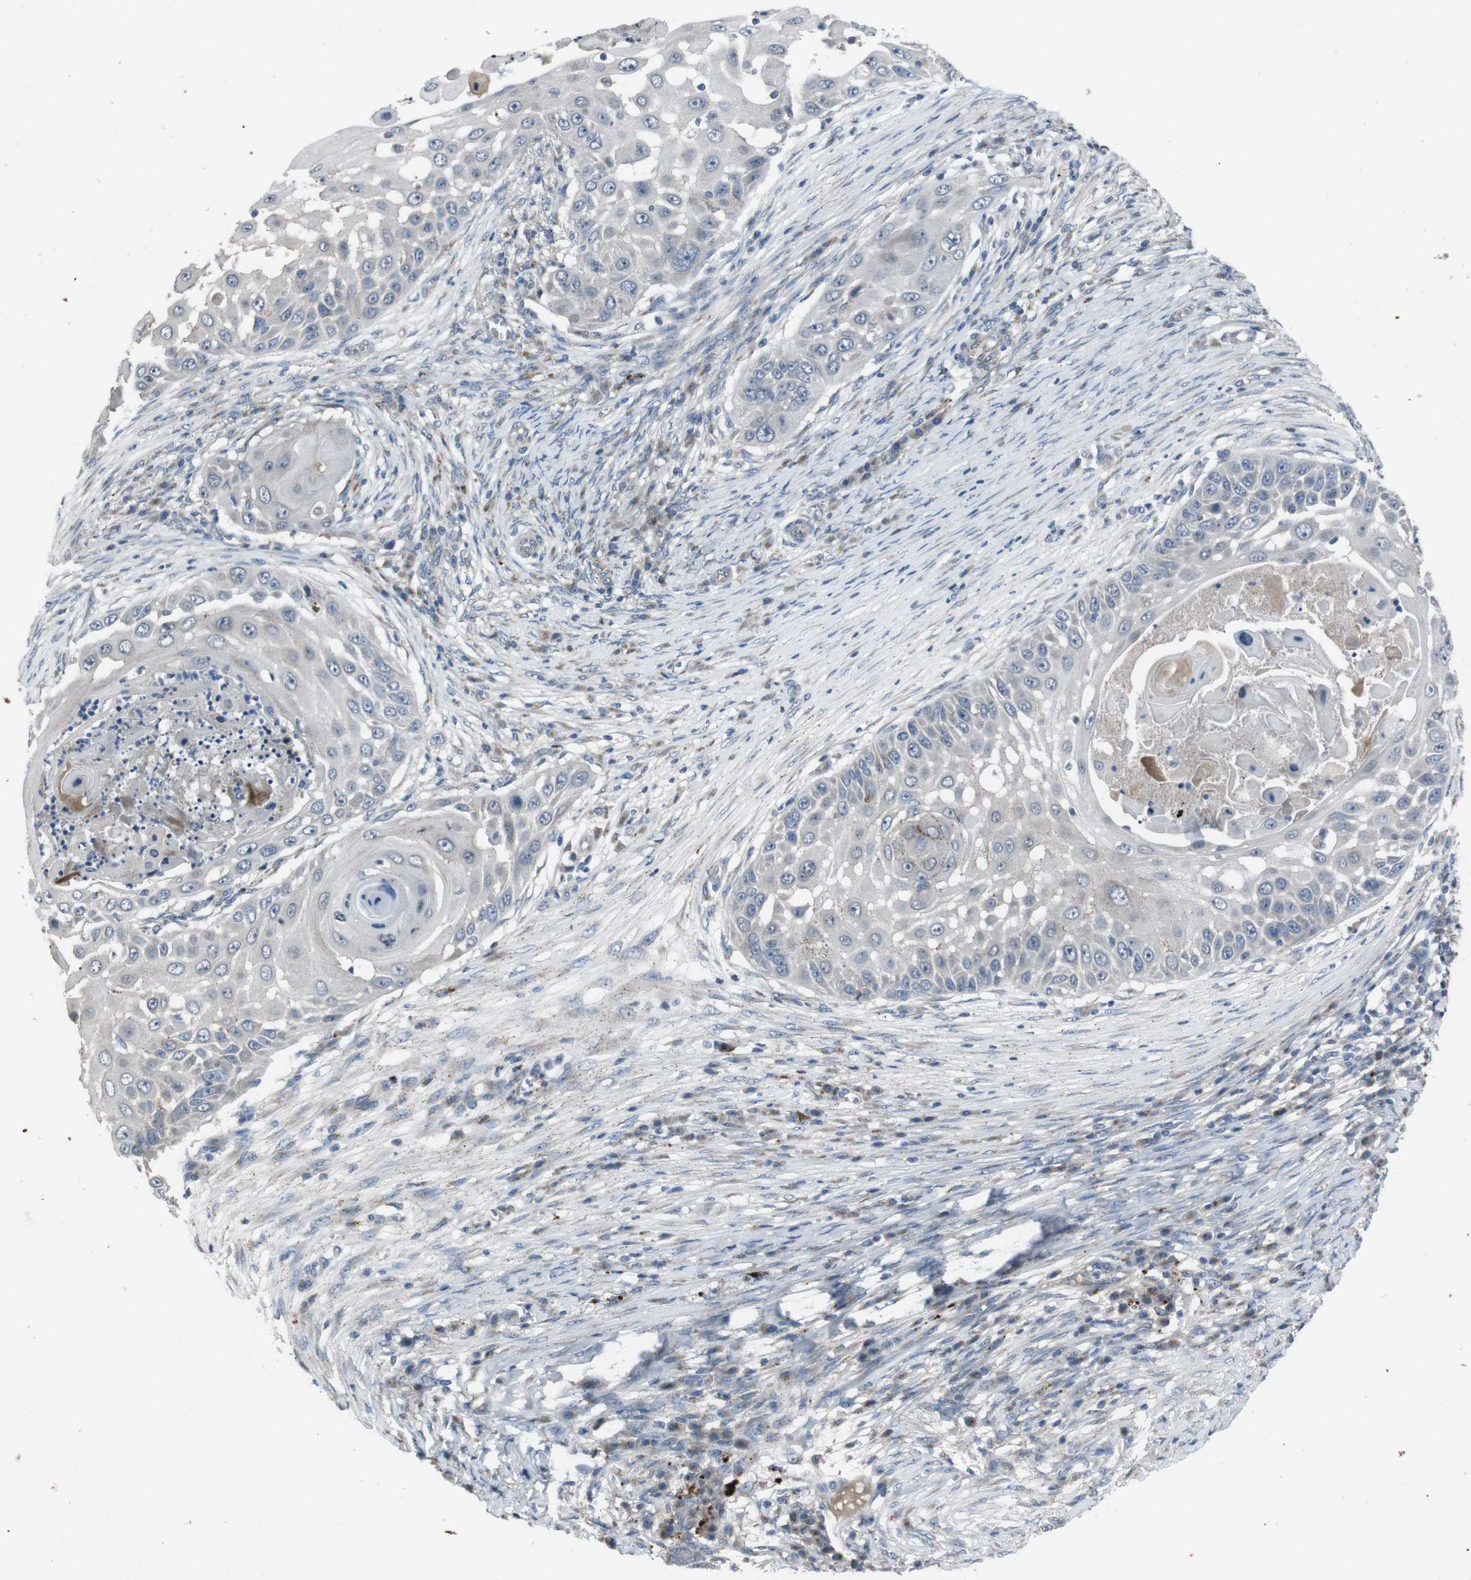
{"staining": {"intensity": "negative", "quantity": "none", "location": "none"}, "tissue": "skin cancer", "cell_type": "Tumor cells", "image_type": "cancer", "snomed": [{"axis": "morphology", "description": "Squamous cell carcinoma, NOS"}, {"axis": "topography", "description": "Skin"}], "caption": "The photomicrograph demonstrates no significant expression in tumor cells of skin squamous cell carcinoma. Nuclei are stained in blue.", "gene": "EFNA5", "patient": {"sex": "female", "age": 44}}